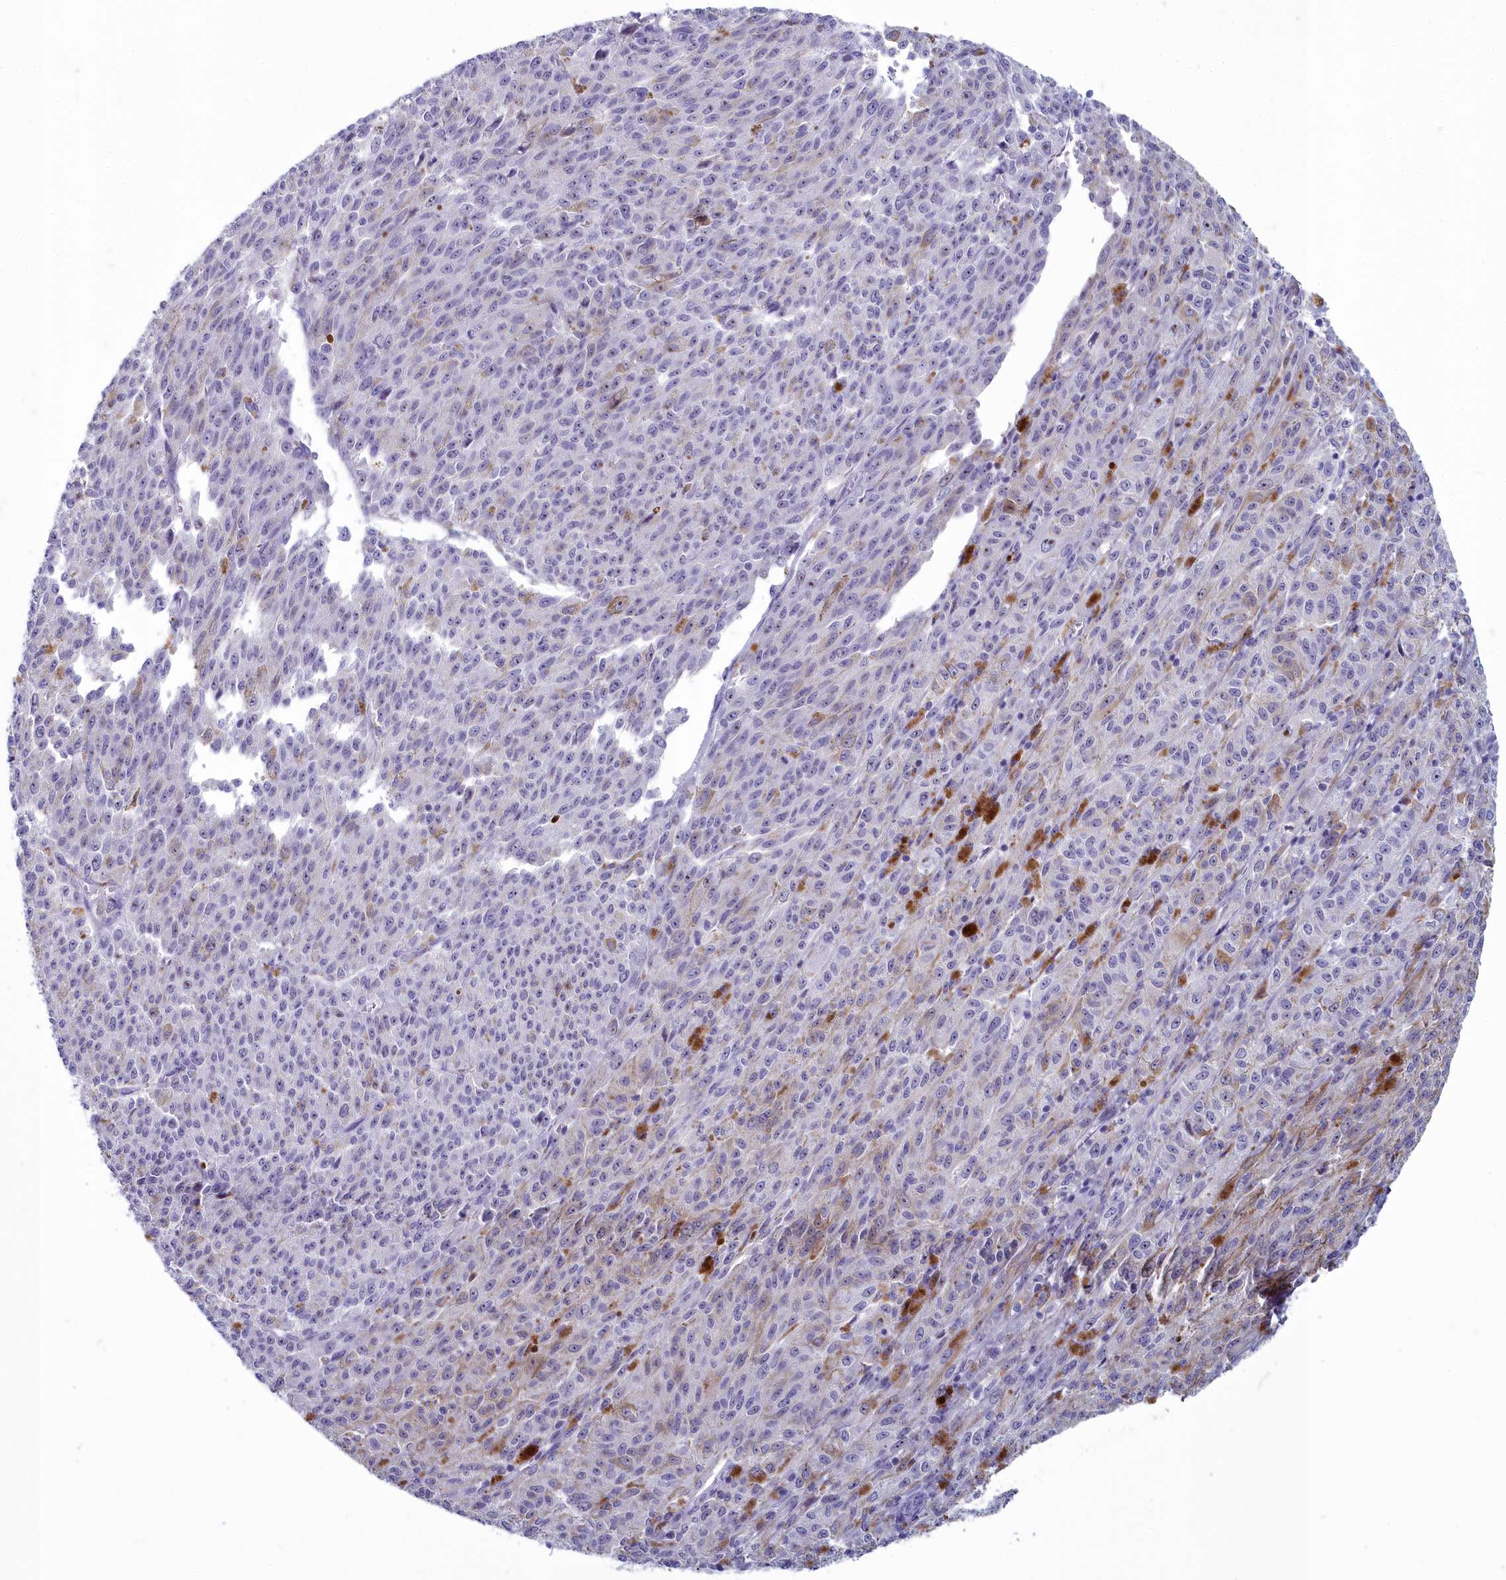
{"staining": {"intensity": "negative", "quantity": "none", "location": "none"}, "tissue": "melanoma", "cell_type": "Tumor cells", "image_type": "cancer", "snomed": [{"axis": "morphology", "description": "Malignant melanoma, NOS"}, {"axis": "topography", "description": "Skin"}], "caption": "Immunohistochemical staining of malignant melanoma reveals no significant staining in tumor cells.", "gene": "INSYN2A", "patient": {"sex": "female", "age": 52}}